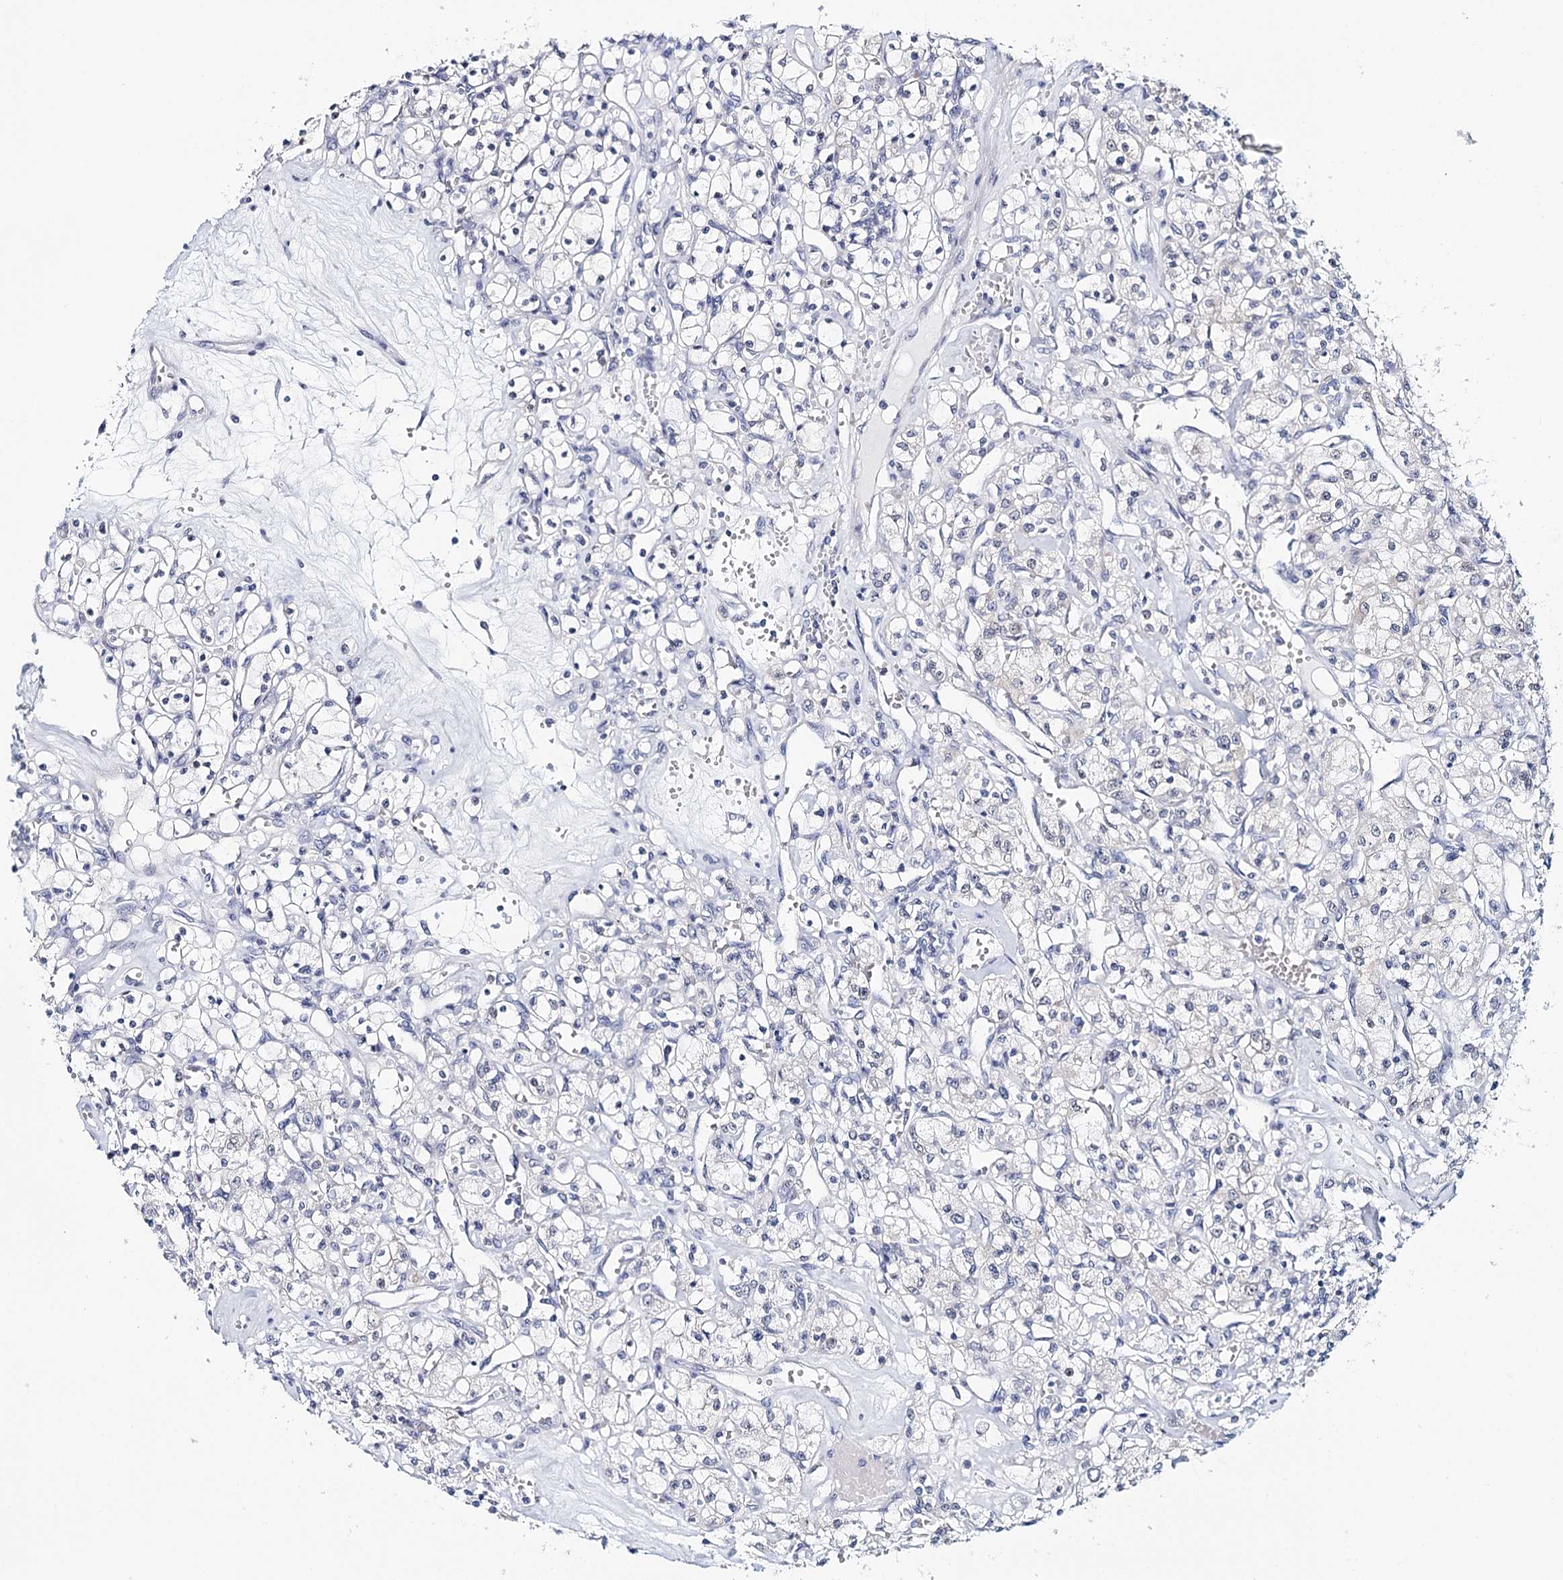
{"staining": {"intensity": "negative", "quantity": "none", "location": "none"}, "tissue": "renal cancer", "cell_type": "Tumor cells", "image_type": "cancer", "snomed": [{"axis": "morphology", "description": "Adenocarcinoma, NOS"}, {"axis": "topography", "description": "Kidney"}], "caption": "Adenocarcinoma (renal) was stained to show a protein in brown. There is no significant staining in tumor cells. (Stains: DAB immunohistochemistry with hematoxylin counter stain, Microscopy: brightfield microscopy at high magnification).", "gene": "HSPA4L", "patient": {"sex": "female", "age": 59}}